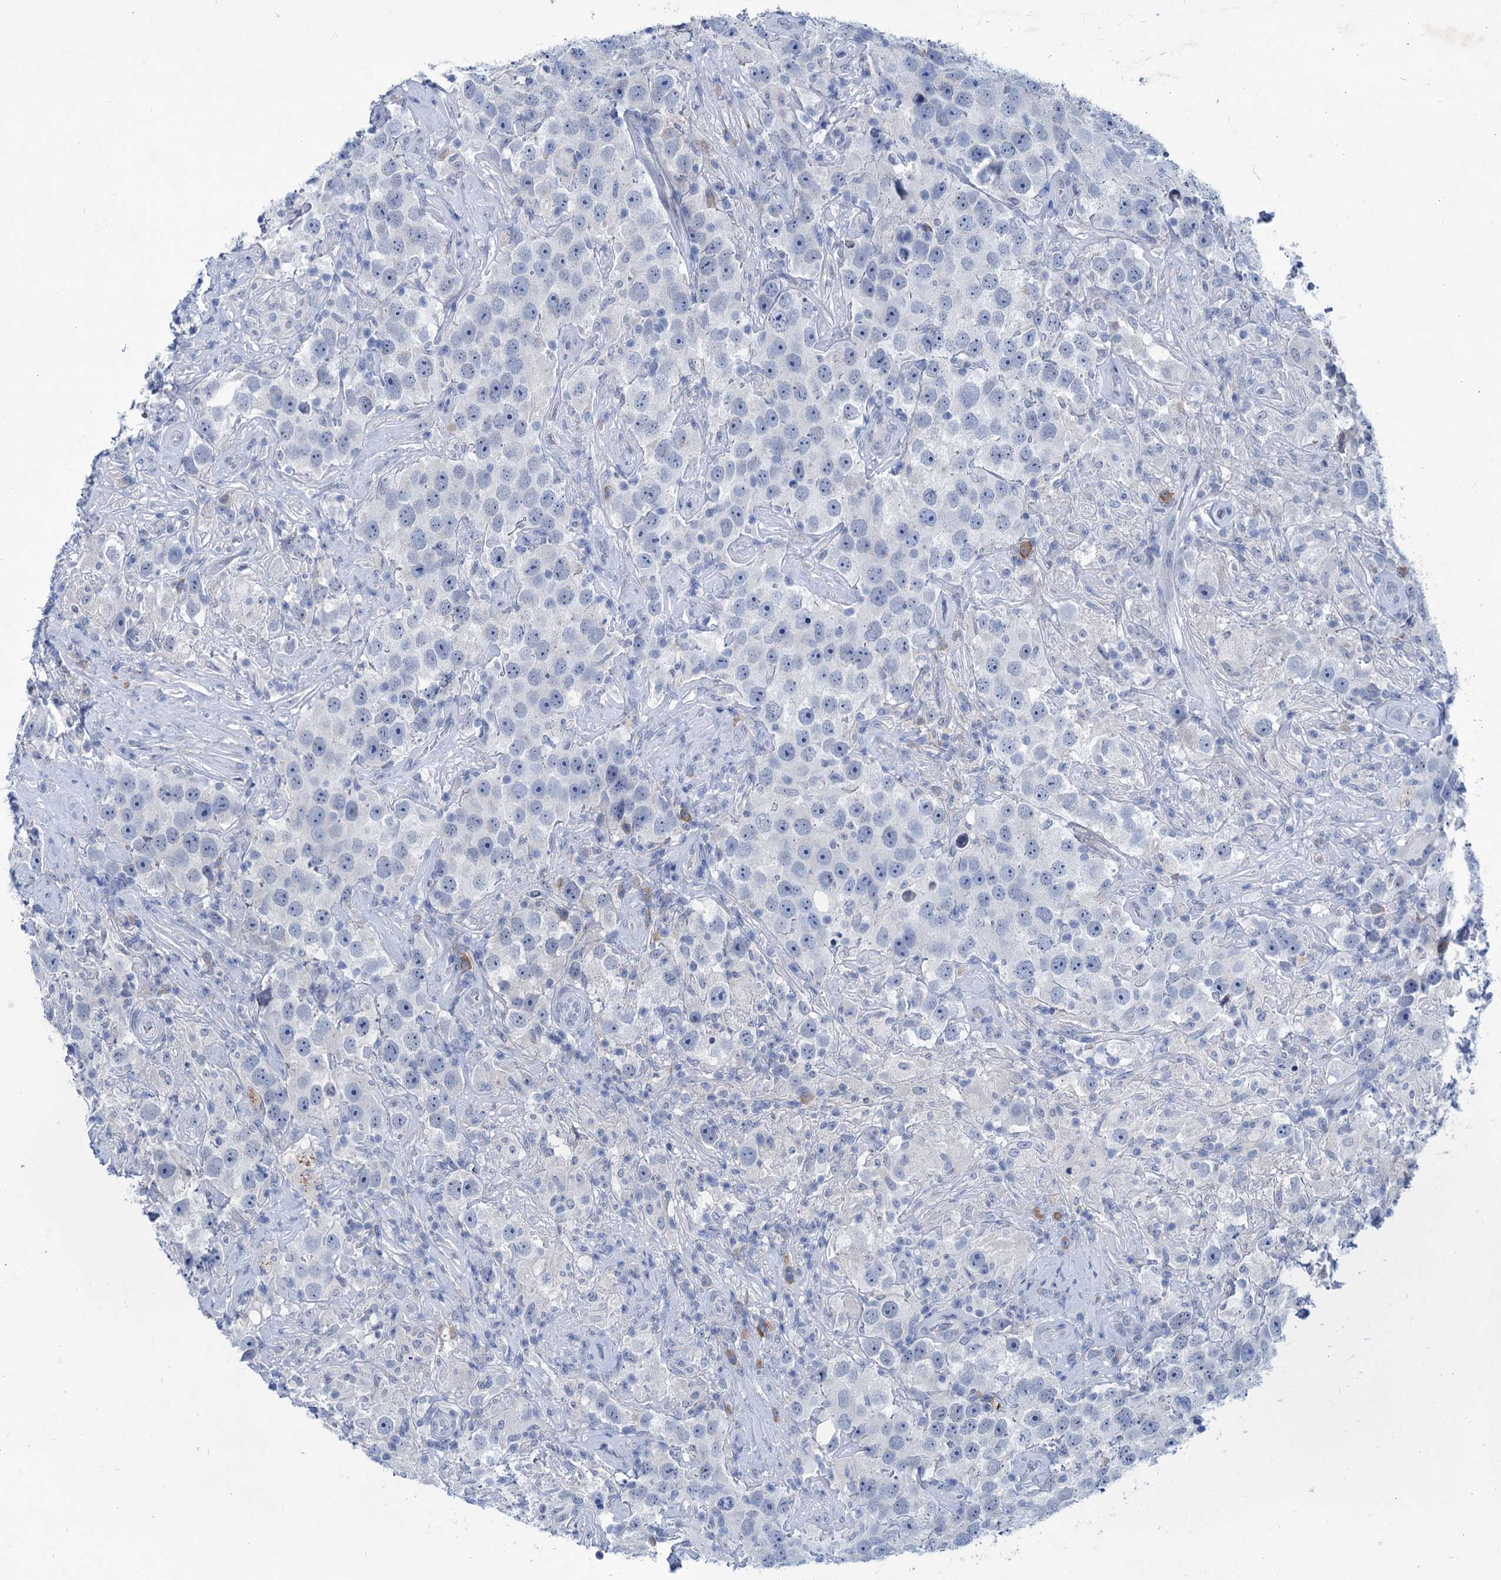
{"staining": {"intensity": "negative", "quantity": "none", "location": "none"}, "tissue": "testis cancer", "cell_type": "Tumor cells", "image_type": "cancer", "snomed": [{"axis": "morphology", "description": "Seminoma, NOS"}, {"axis": "topography", "description": "Testis"}], "caption": "This is an IHC histopathology image of testis cancer. There is no staining in tumor cells.", "gene": "NEU3", "patient": {"sex": "male", "age": 49}}